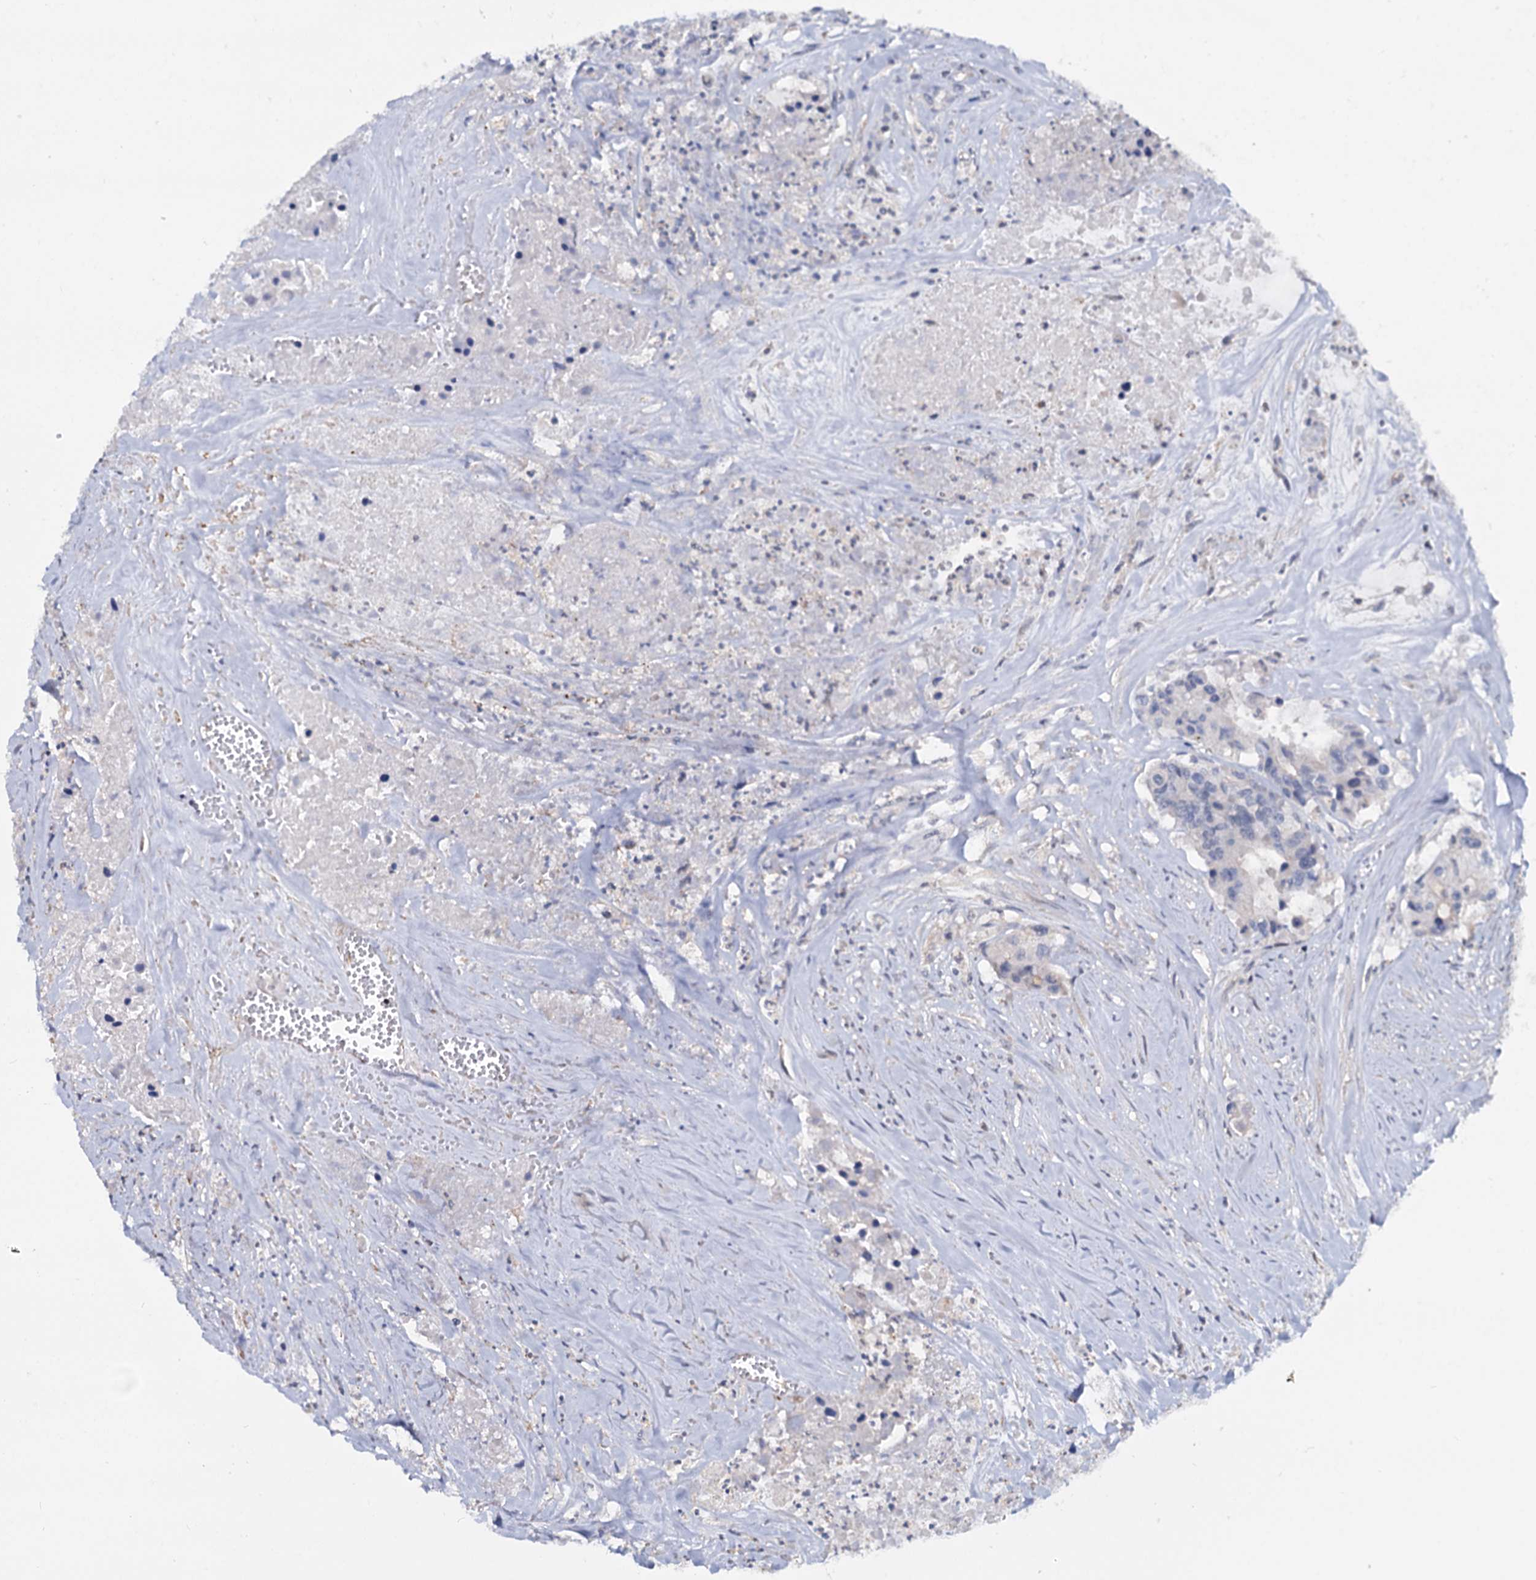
{"staining": {"intensity": "negative", "quantity": "none", "location": "none"}, "tissue": "colorectal cancer", "cell_type": "Tumor cells", "image_type": "cancer", "snomed": [{"axis": "morphology", "description": "Adenocarcinoma, NOS"}, {"axis": "topography", "description": "Colon"}], "caption": "High power microscopy micrograph of an immunohistochemistry photomicrograph of colorectal adenocarcinoma, revealing no significant staining in tumor cells.", "gene": "UBLCP1", "patient": {"sex": "male", "age": 77}}